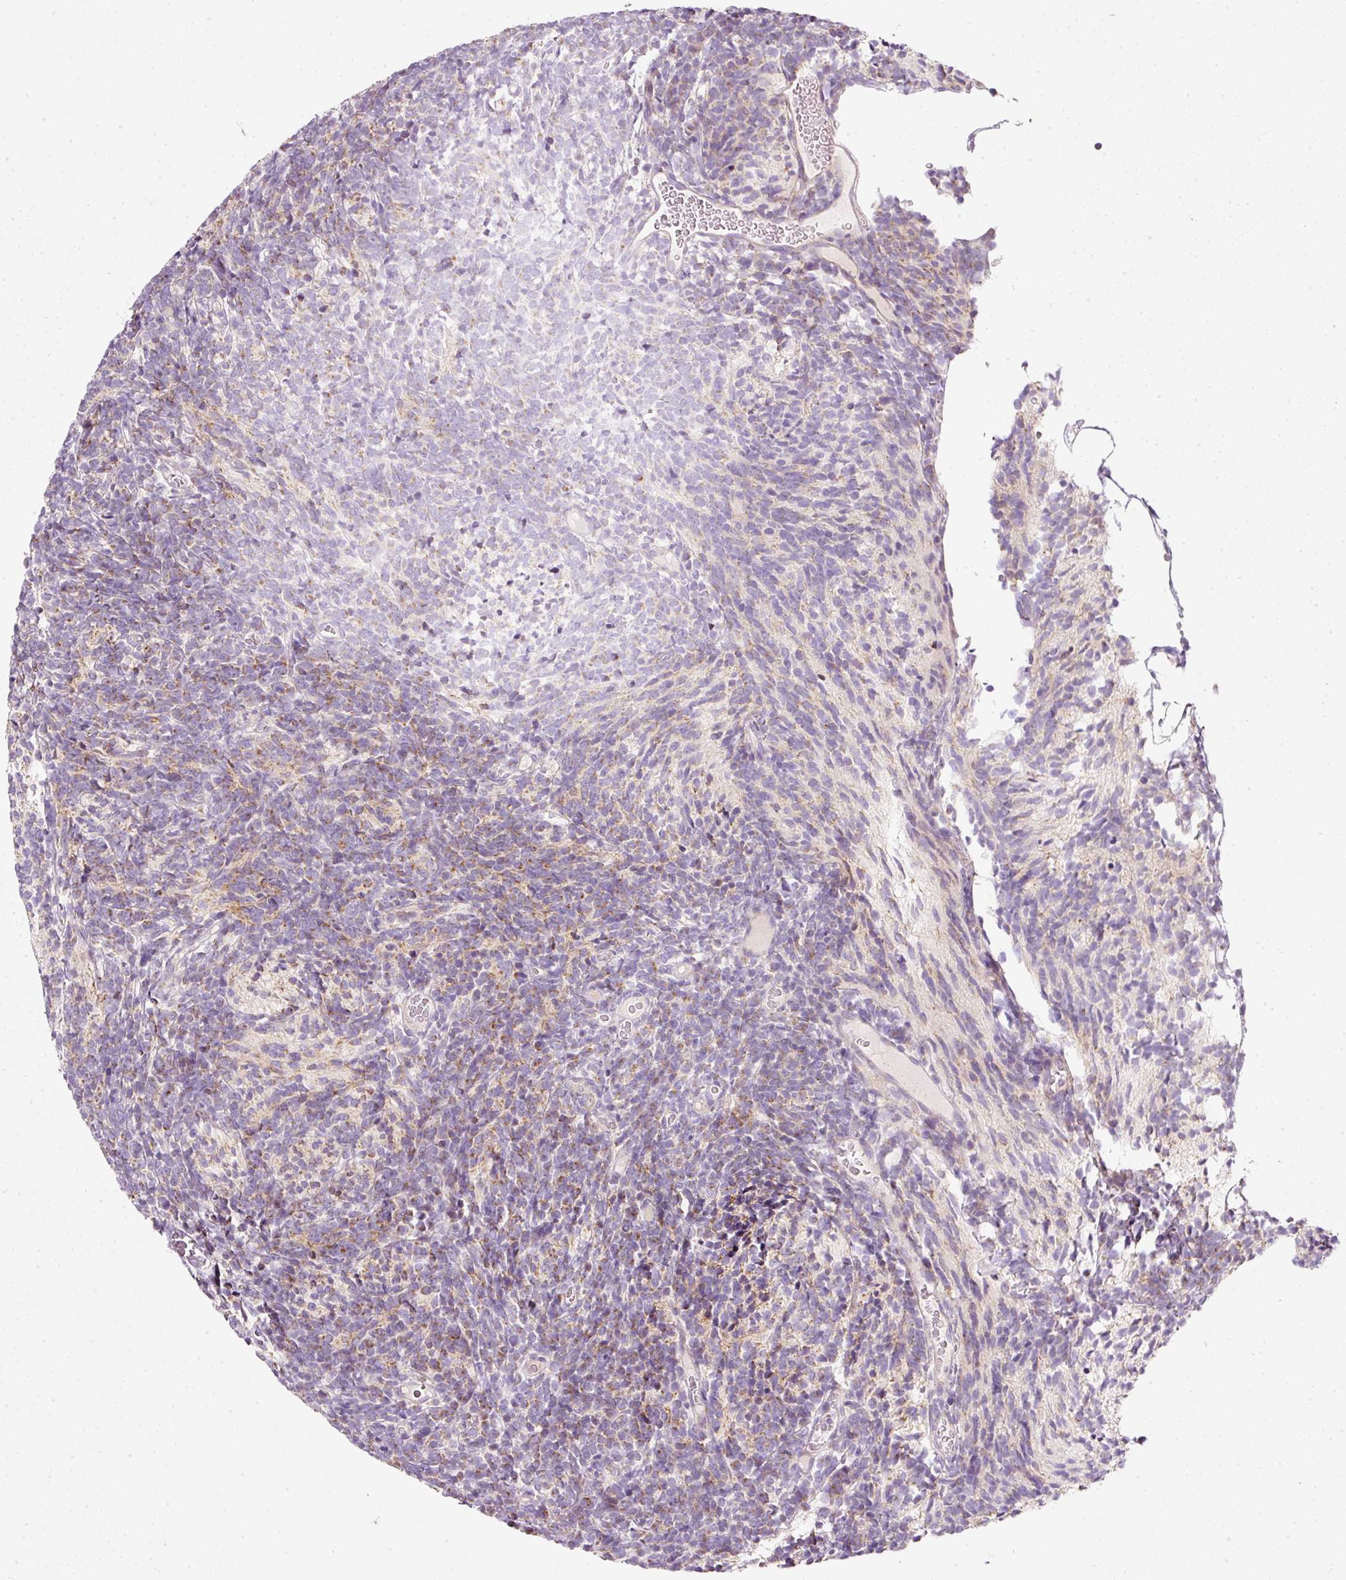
{"staining": {"intensity": "moderate", "quantity": "25%-75%", "location": "cytoplasmic/membranous"}, "tissue": "glioma", "cell_type": "Tumor cells", "image_type": "cancer", "snomed": [{"axis": "morphology", "description": "Glioma, malignant, Low grade"}, {"axis": "topography", "description": "Brain"}], "caption": "Immunohistochemical staining of glioma exhibits moderate cytoplasmic/membranous protein expression in about 25%-75% of tumor cells.", "gene": "NDUFA1", "patient": {"sex": "female", "age": 1}}